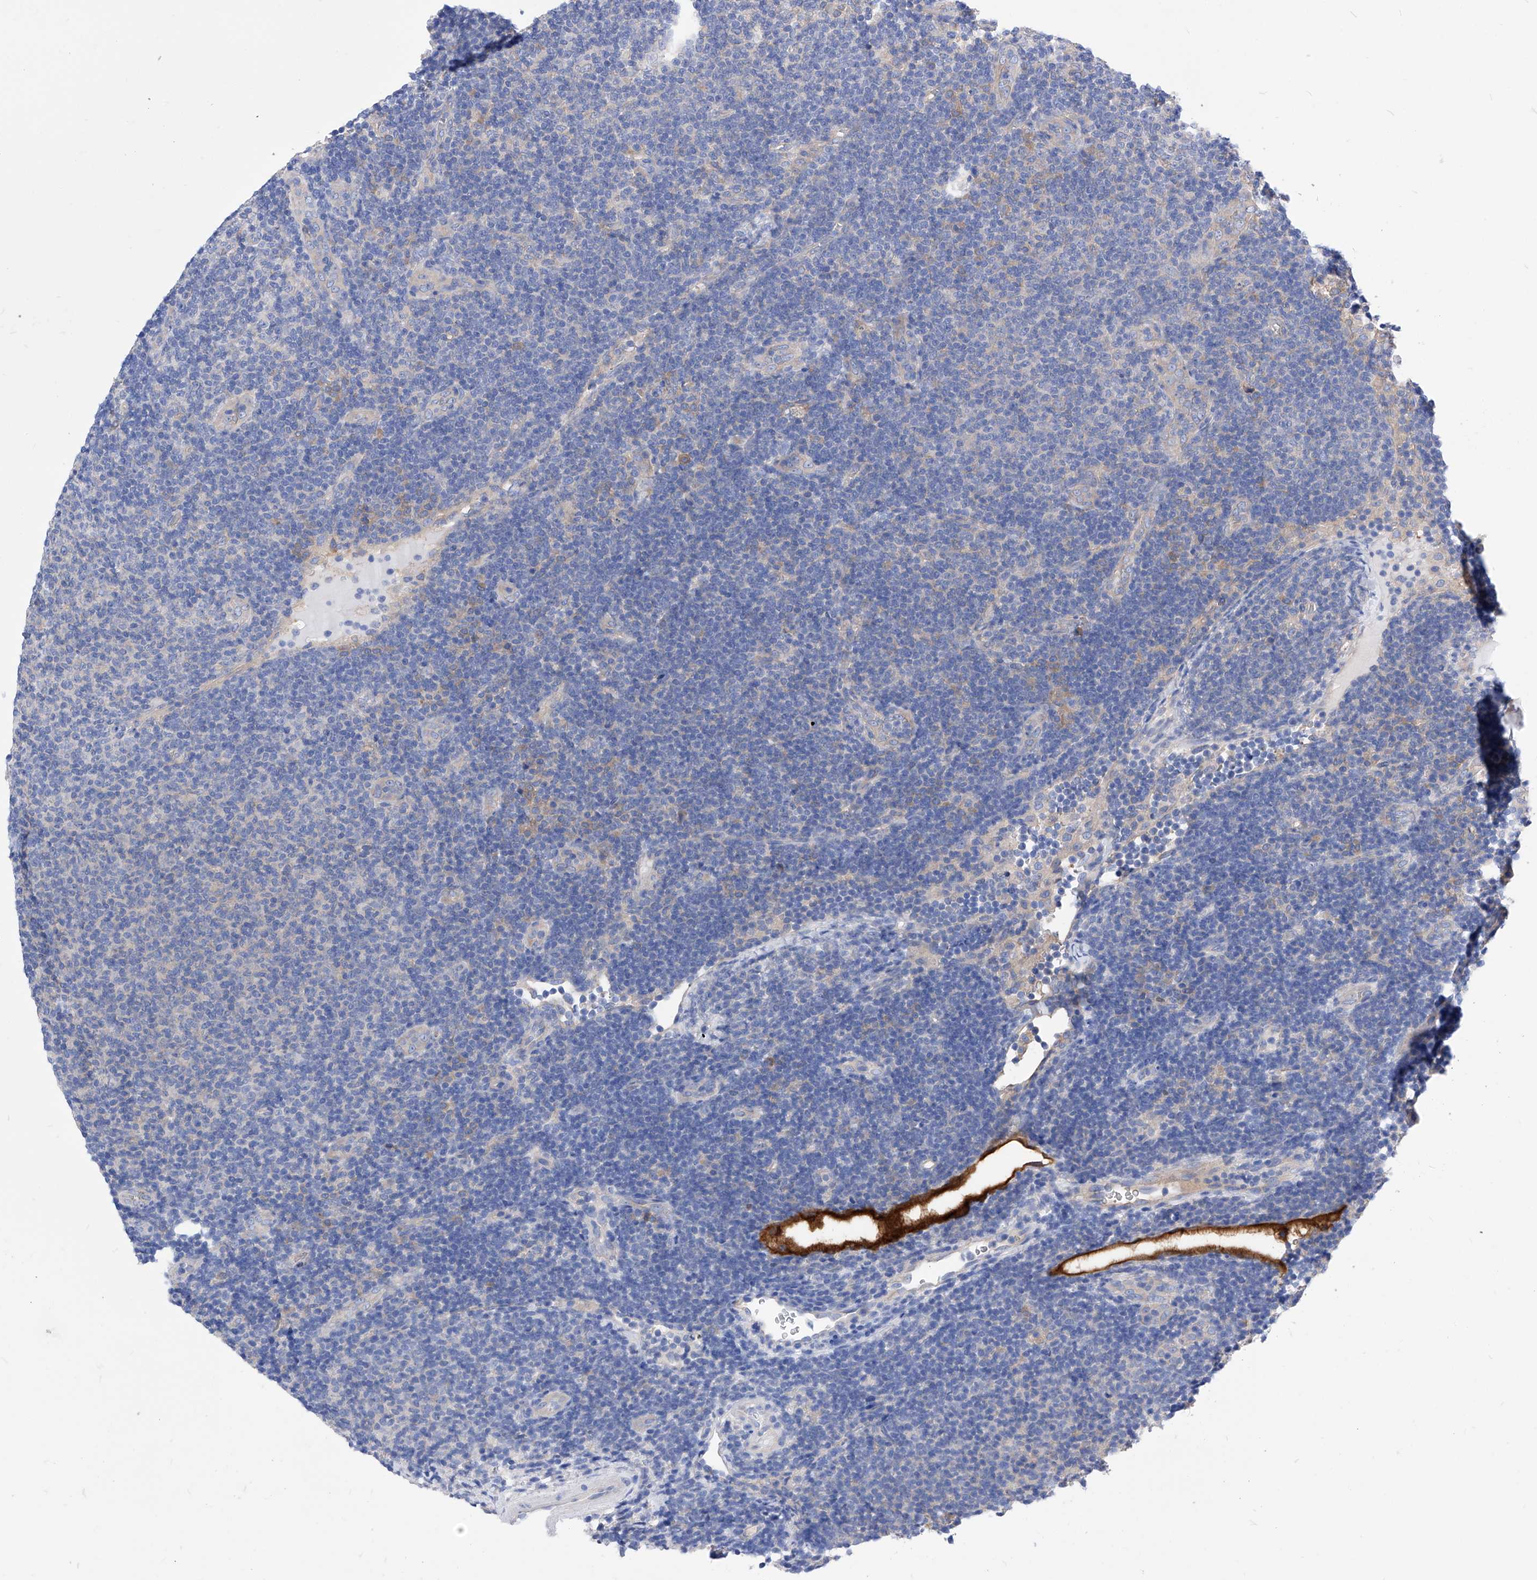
{"staining": {"intensity": "negative", "quantity": "none", "location": "none"}, "tissue": "lymphoma", "cell_type": "Tumor cells", "image_type": "cancer", "snomed": [{"axis": "morphology", "description": "Malignant lymphoma, non-Hodgkin's type, Low grade"}, {"axis": "topography", "description": "Lymph node"}], "caption": "Protein analysis of low-grade malignant lymphoma, non-Hodgkin's type shows no significant expression in tumor cells. Nuclei are stained in blue.", "gene": "XPNPEP1", "patient": {"sex": "male", "age": 66}}